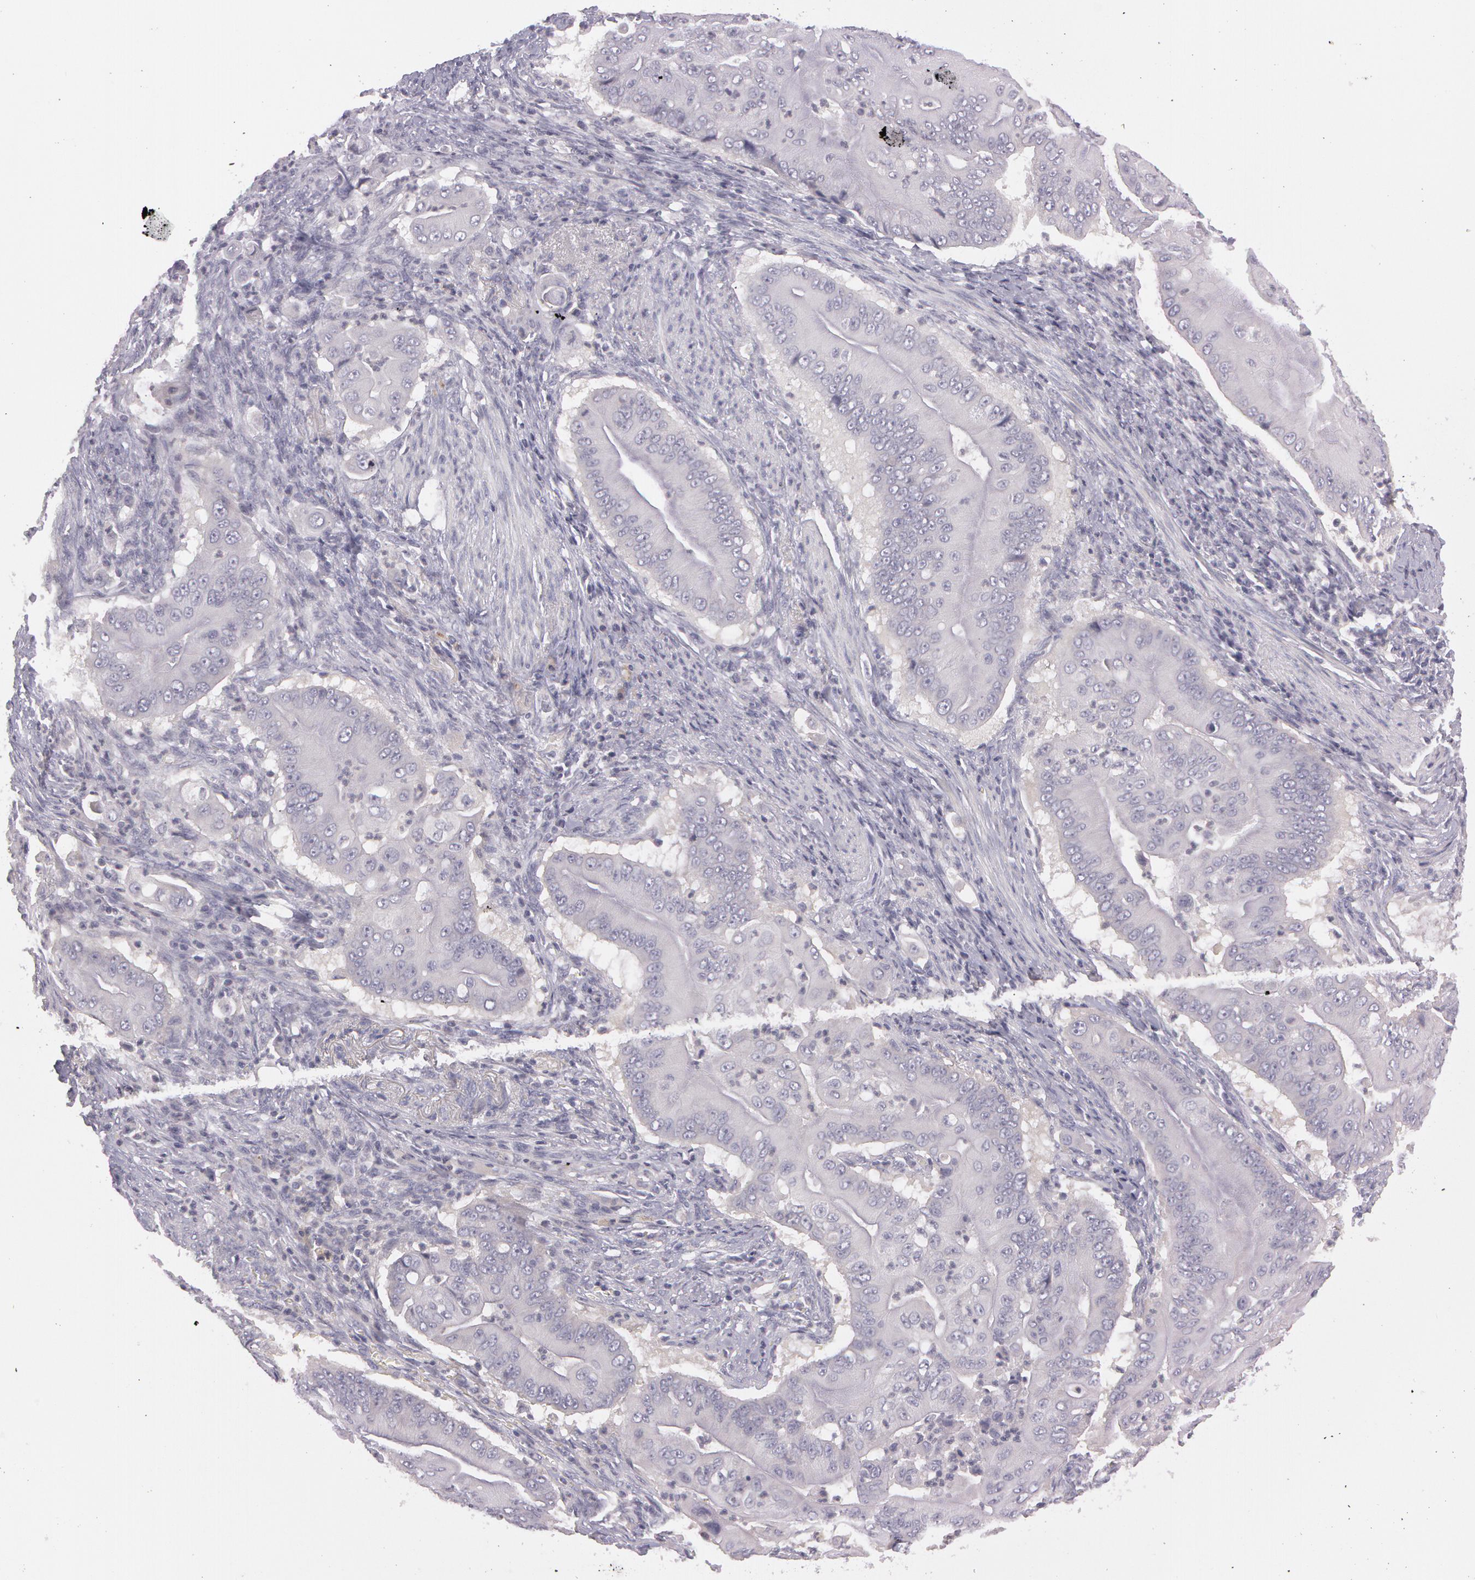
{"staining": {"intensity": "negative", "quantity": "none", "location": "none"}, "tissue": "pancreatic cancer", "cell_type": "Tumor cells", "image_type": "cancer", "snomed": [{"axis": "morphology", "description": "Adenocarcinoma, NOS"}, {"axis": "topography", "description": "Pancreas"}], "caption": "The photomicrograph demonstrates no significant expression in tumor cells of pancreatic cancer.", "gene": "MXRA5", "patient": {"sex": "male", "age": 62}}